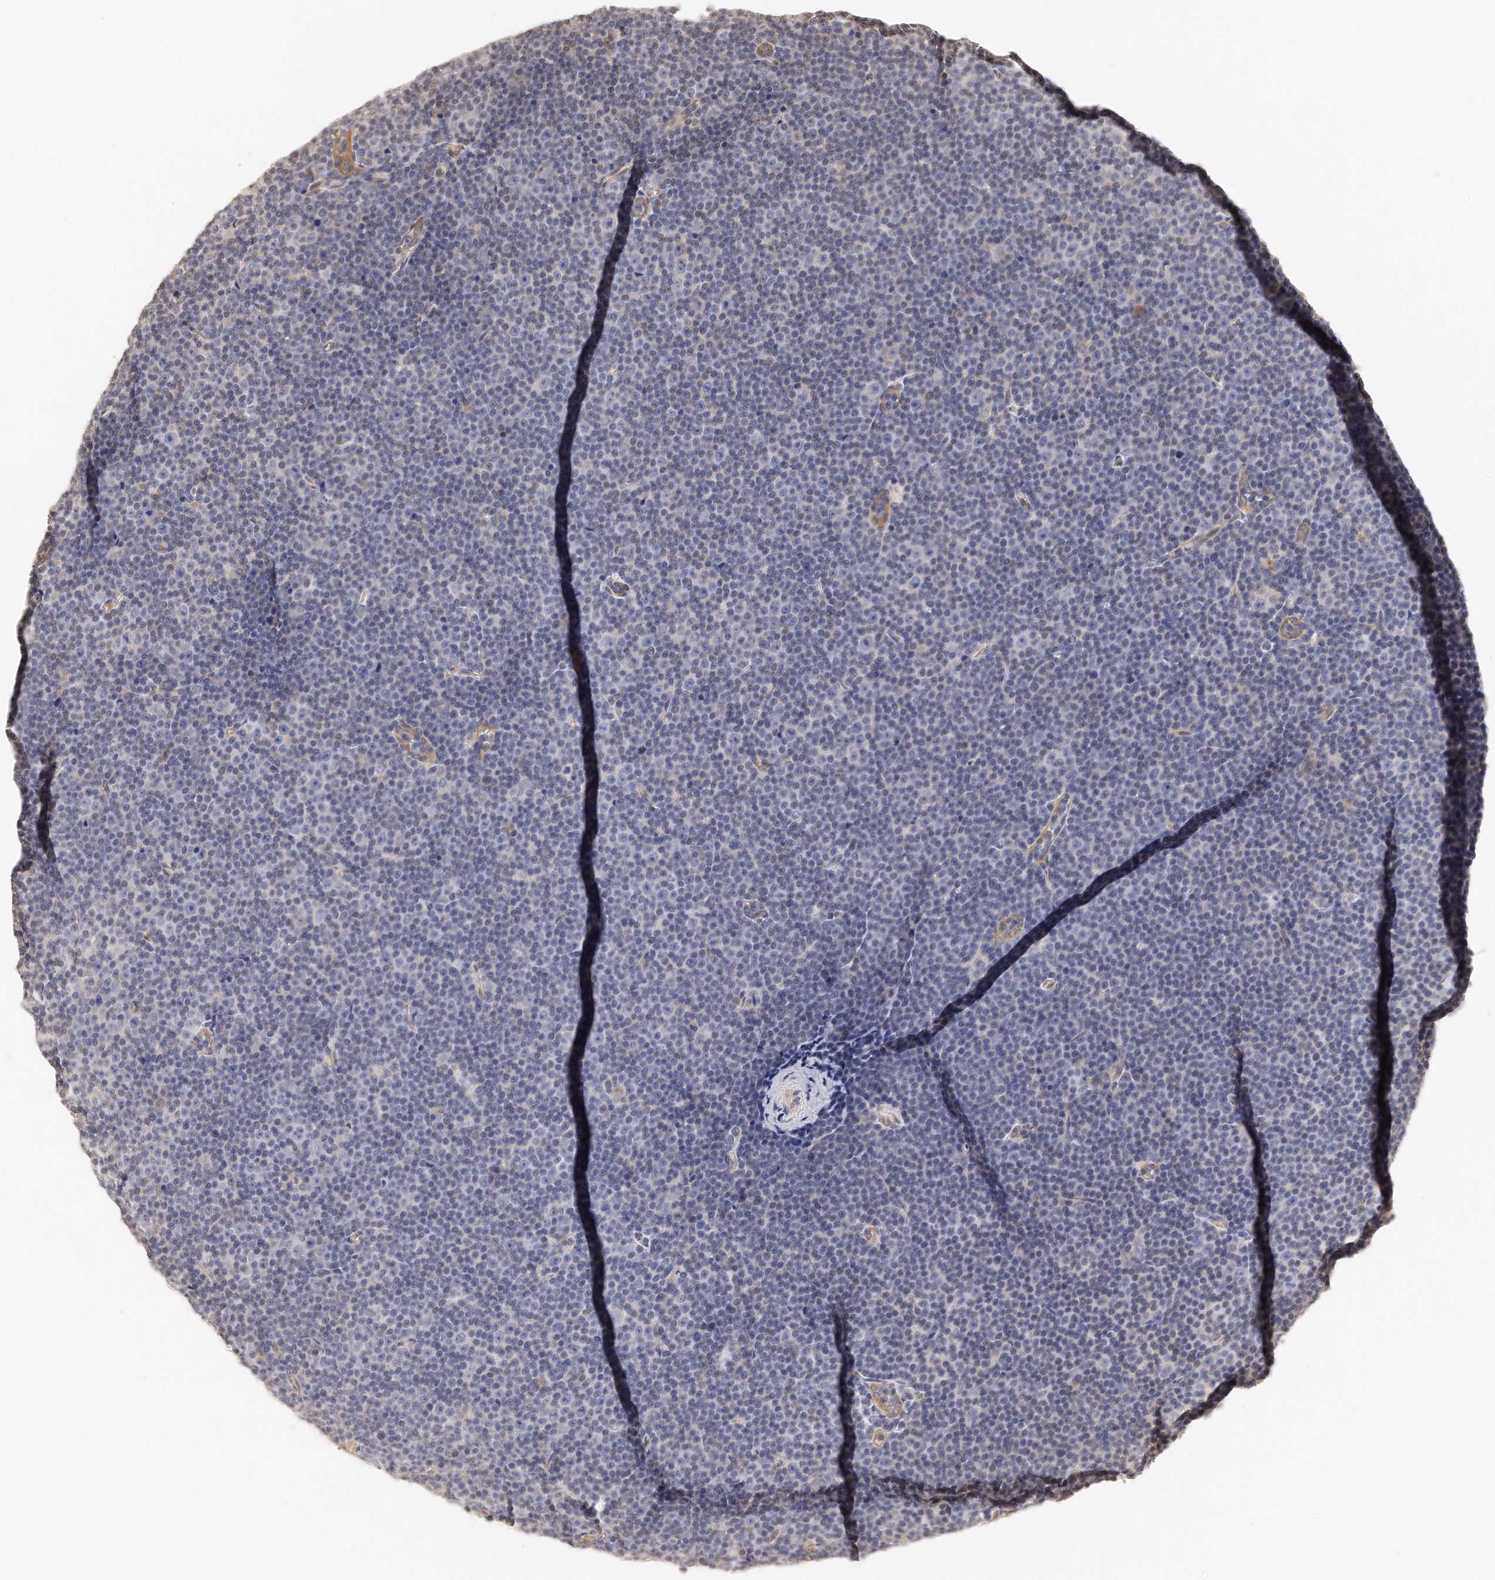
{"staining": {"intensity": "negative", "quantity": "none", "location": "none"}, "tissue": "lymphoma", "cell_type": "Tumor cells", "image_type": "cancer", "snomed": [{"axis": "morphology", "description": "Malignant lymphoma, non-Hodgkin's type, Low grade"}, {"axis": "topography", "description": "Lymph node"}], "caption": "This is a photomicrograph of immunohistochemistry (IHC) staining of low-grade malignant lymphoma, non-Hodgkin's type, which shows no expression in tumor cells. The staining was performed using DAB (3,3'-diaminobenzidine) to visualize the protein expression in brown, while the nuclei were stained in blue with hematoxylin (Magnification: 20x).", "gene": "CHST7", "patient": {"sex": "female", "age": 67}}